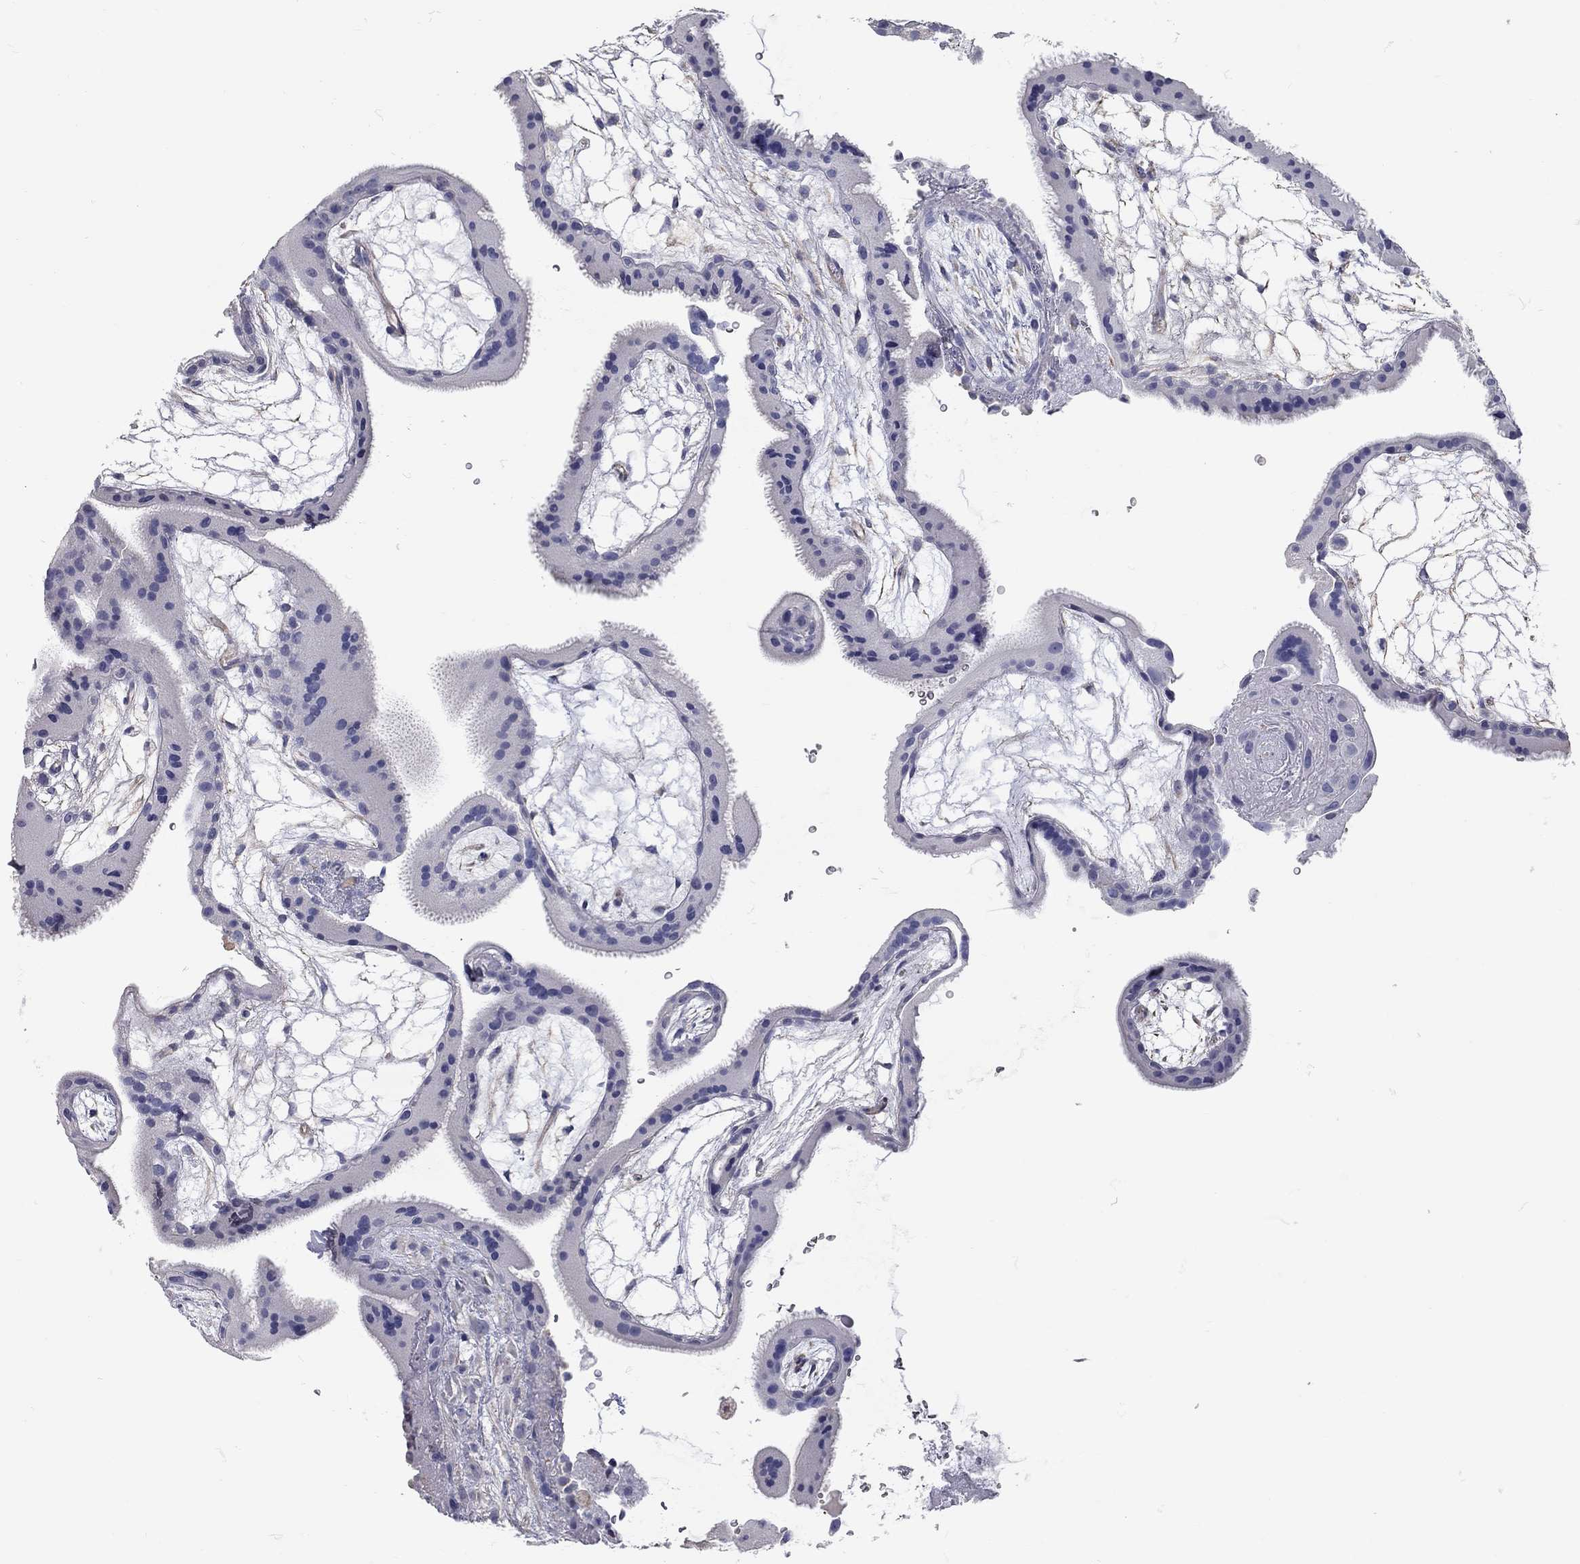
{"staining": {"intensity": "weak", "quantity": "25%-75%", "location": "cytoplasmic/membranous"}, "tissue": "placenta", "cell_type": "Decidual cells", "image_type": "normal", "snomed": [{"axis": "morphology", "description": "Normal tissue, NOS"}, {"axis": "topography", "description": "Placenta"}], "caption": "The histopathology image displays staining of benign placenta, revealing weak cytoplasmic/membranous protein expression (brown color) within decidual cells.", "gene": "C10orf90", "patient": {"sex": "female", "age": 19}}